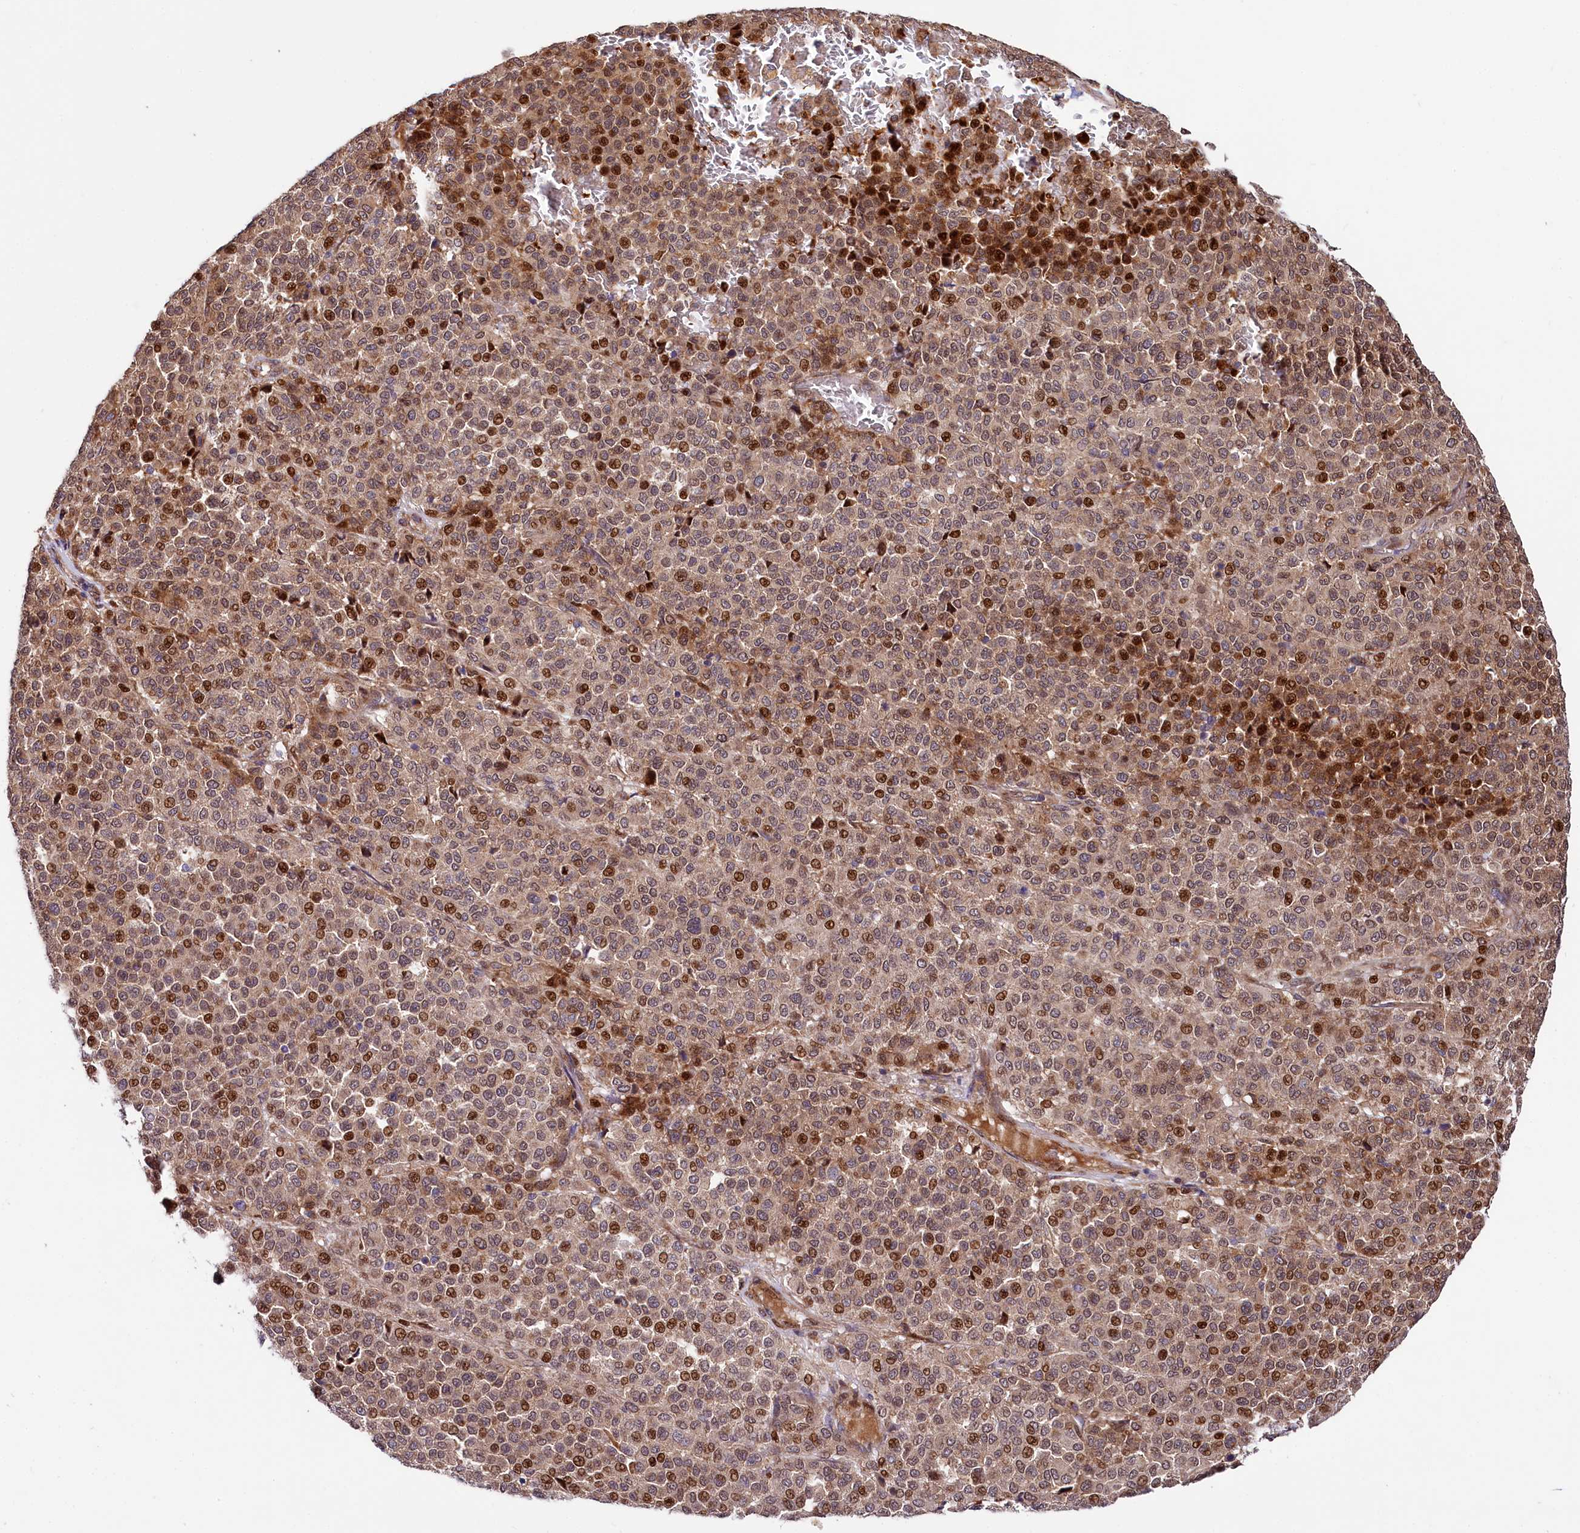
{"staining": {"intensity": "moderate", "quantity": ">75%", "location": "cytoplasmic/membranous,nuclear"}, "tissue": "melanoma", "cell_type": "Tumor cells", "image_type": "cancer", "snomed": [{"axis": "morphology", "description": "Malignant melanoma, Metastatic site"}, {"axis": "topography", "description": "Pancreas"}], "caption": "Brown immunohistochemical staining in human malignant melanoma (metastatic site) reveals moderate cytoplasmic/membranous and nuclear expression in approximately >75% of tumor cells.", "gene": "PDZRN3", "patient": {"sex": "female", "age": 30}}